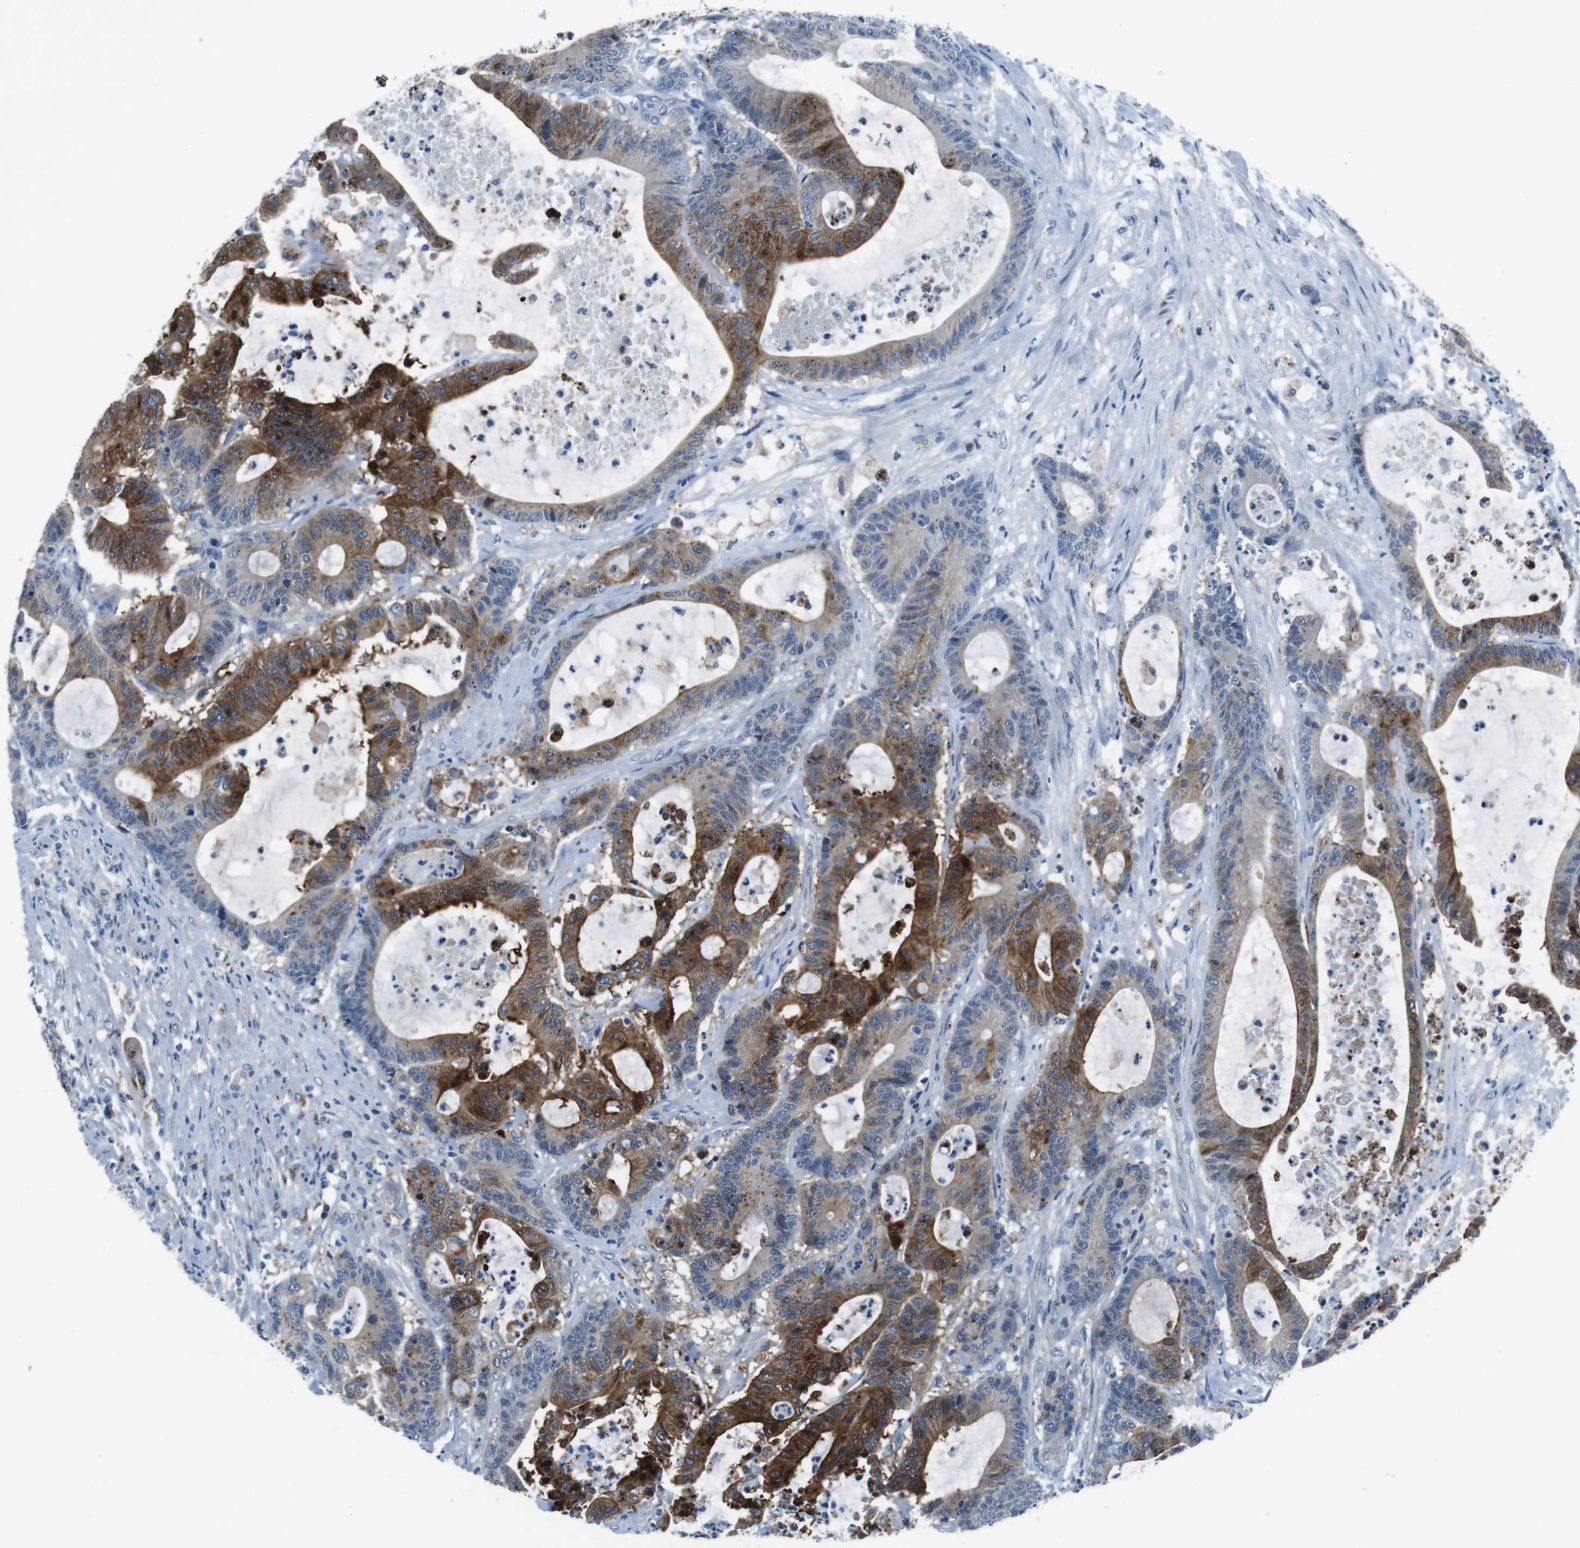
{"staining": {"intensity": "strong", "quantity": "25%-75%", "location": "cytoplasmic/membranous"}, "tissue": "colorectal cancer", "cell_type": "Tumor cells", "image_type": "cancer", "snomed": [{"axis": "morphology", "description": "Adenocarcinoma, NOS"}, {"axis": "topography", "description": "Colon"}], "caption": "The image displays immunohistochemical staining of colorectal cancer. There is strong cytoplasmic/membranous expression is appreciated in approximately 25%-75% of tumor cells. The staining is performed using DAB (3,3'-diaminobenzidine) brown chromogen to label protein expression. The nuclei are counter-stained blue using hematoxylin.", "gene": "TULP3", "patient": {"sex": "female", "age": 84}}